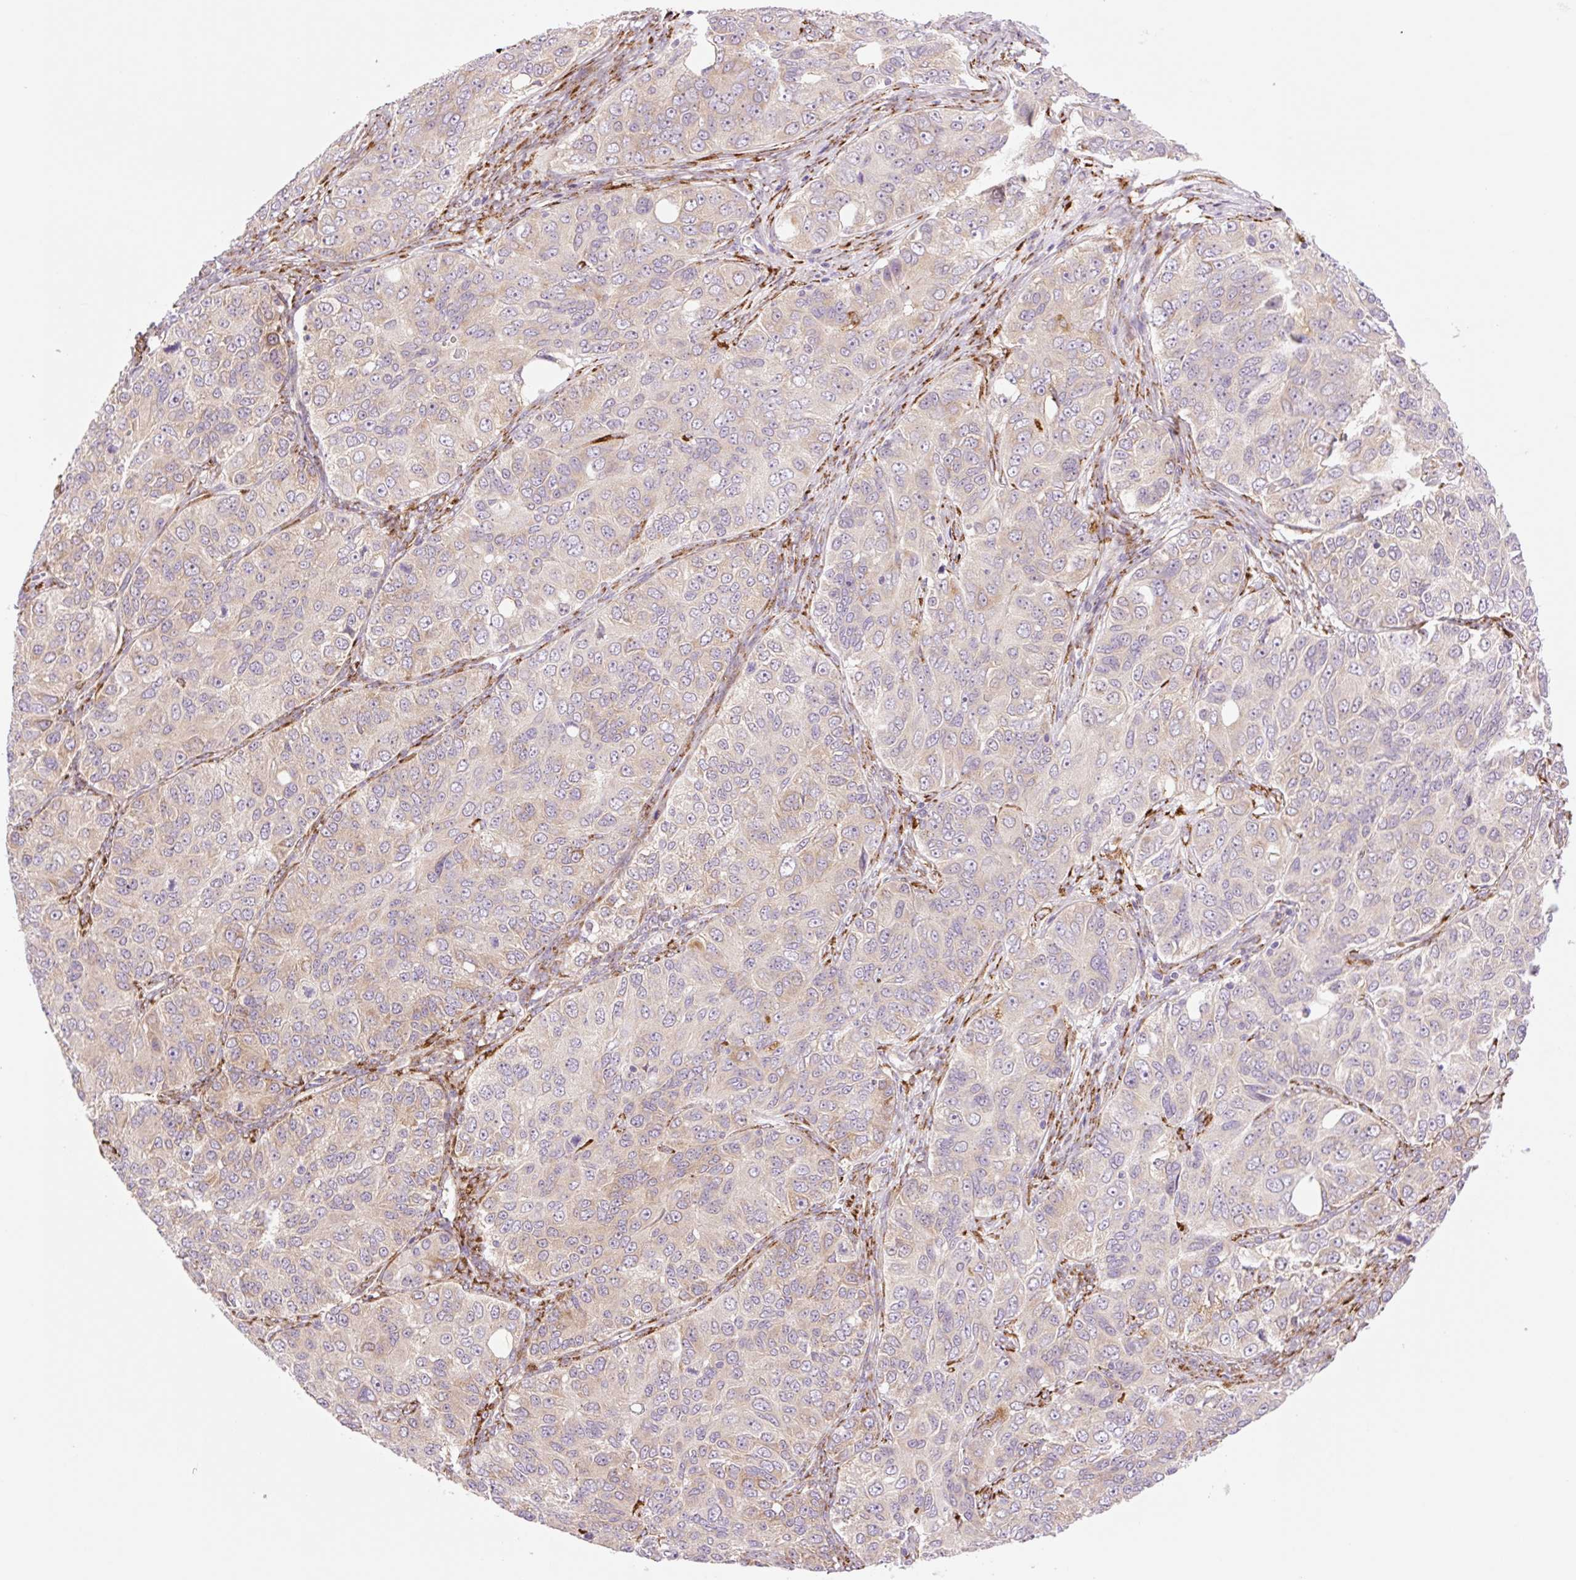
{"staining": {"intensity": "moderate", "quantity": "<25%", "location": "cytoplasmic/membranous"}, "tissue": "ovarian cancer", "cell_type": "Tumor cells", "image_type": "cancer", "snomed": [{"axis": "morphology", "description": "Carcinoma, endometroid"}, {"axis": "topography", "description": "Ovary"}], "caption": "Moderate cytoplasmic/membranous protein staining is present in about <25% of tumor cells in ovarian cancer.", "gene": "COL5A1", "patient": {"sex": "female", "age": 51}}